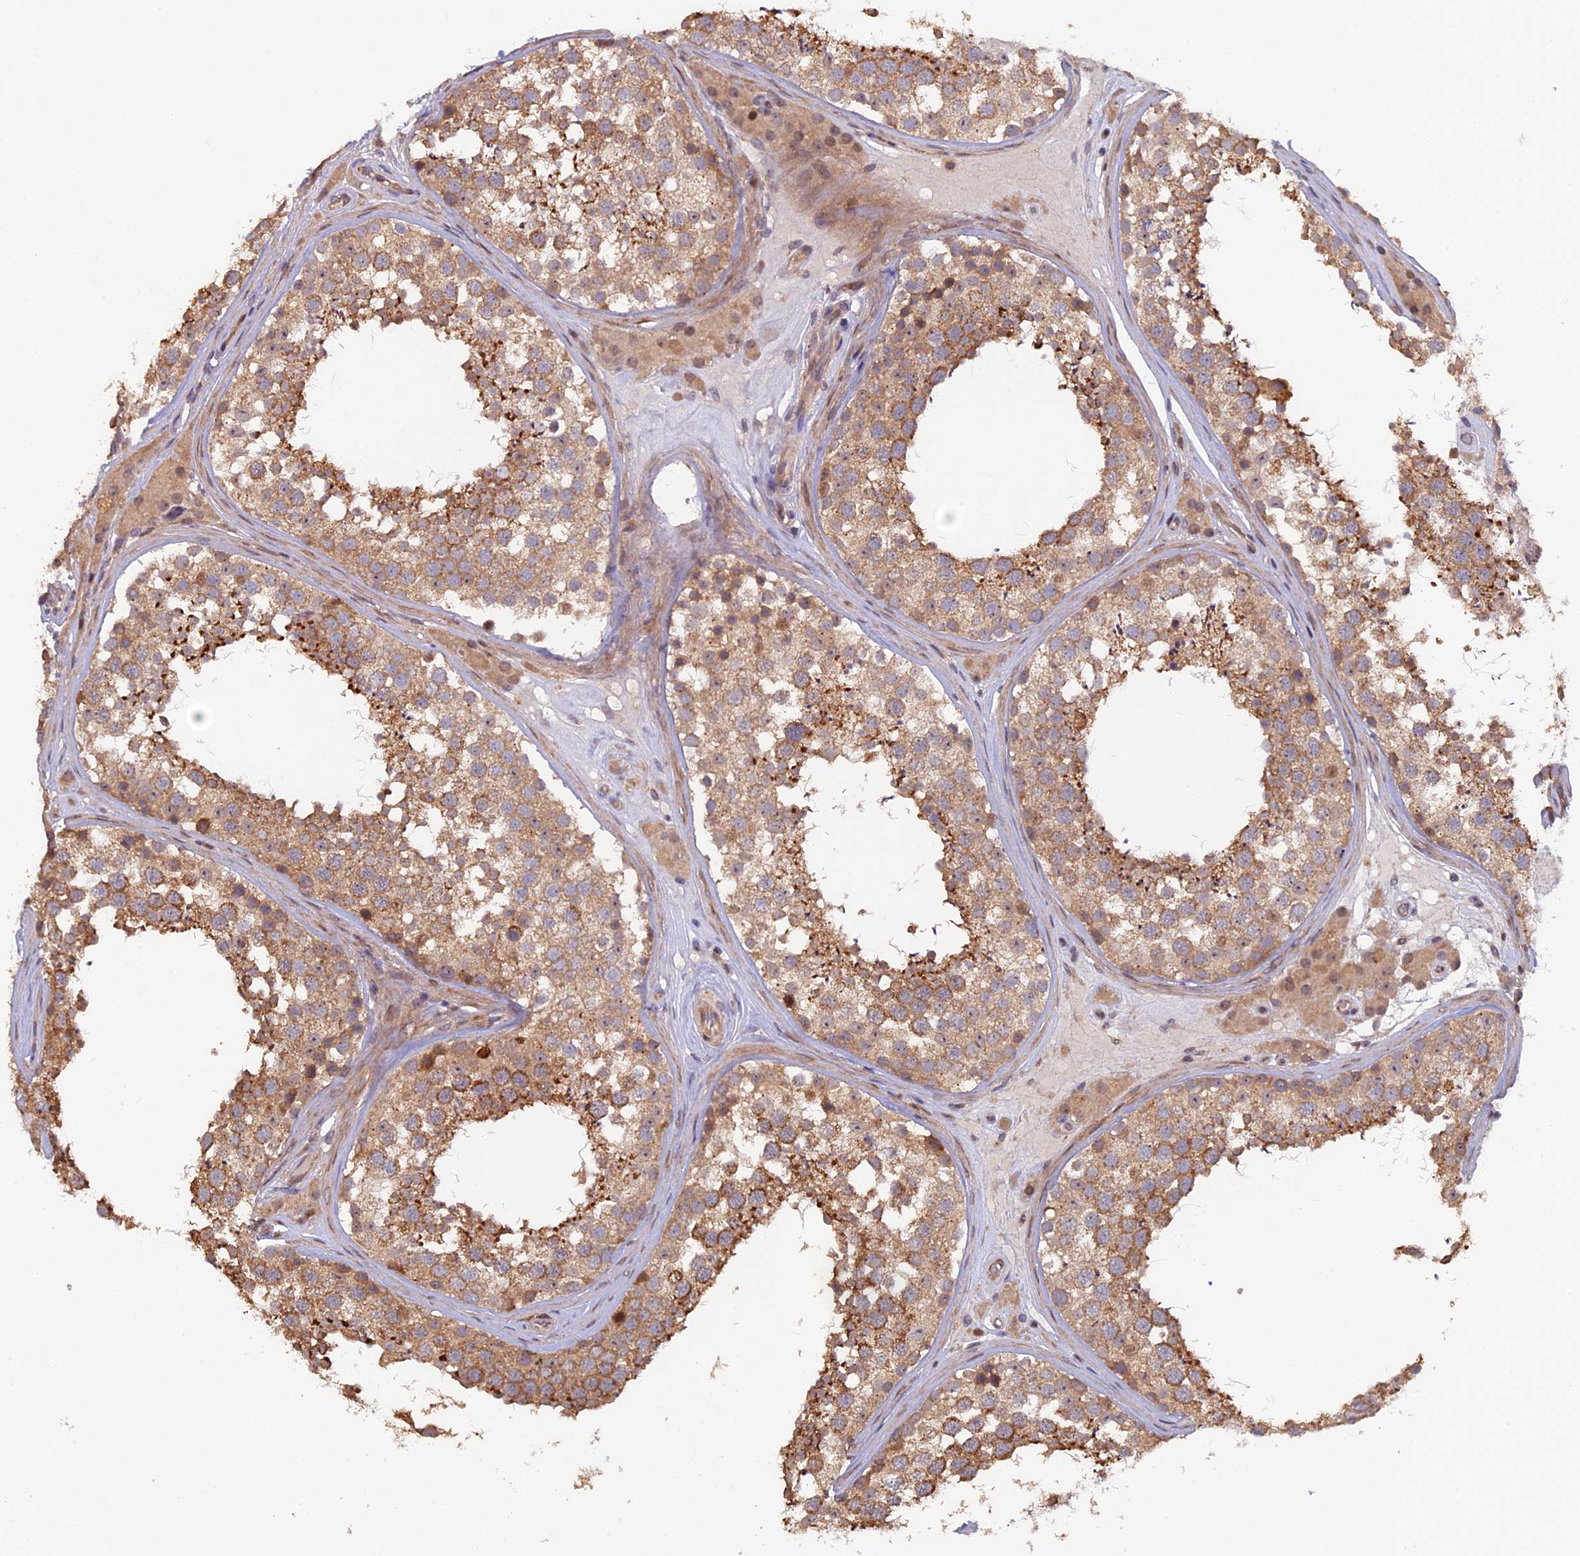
{"staining": {"intensity": "moderate", "quantity": ">75%", "location": "cytoplasmic/membranous"}, "tissue": "testis", "cell_type": "Cells in seminiferous ducts", "image_type": "normal", "snomed": [{"axis": "morphology", "description": "Normal tissue, NOS"}, {"axis": "topography", "description": "Testis"}], "caption": "About >75% of cells in seminiferous ducts in unremarkable testis exhibit moderate cytoplasmic/membranous protein expression as visualized by brown immunohistochemical staining.", "gene": "FERMT1", "patient": {"sex": "male", "age": 46}}